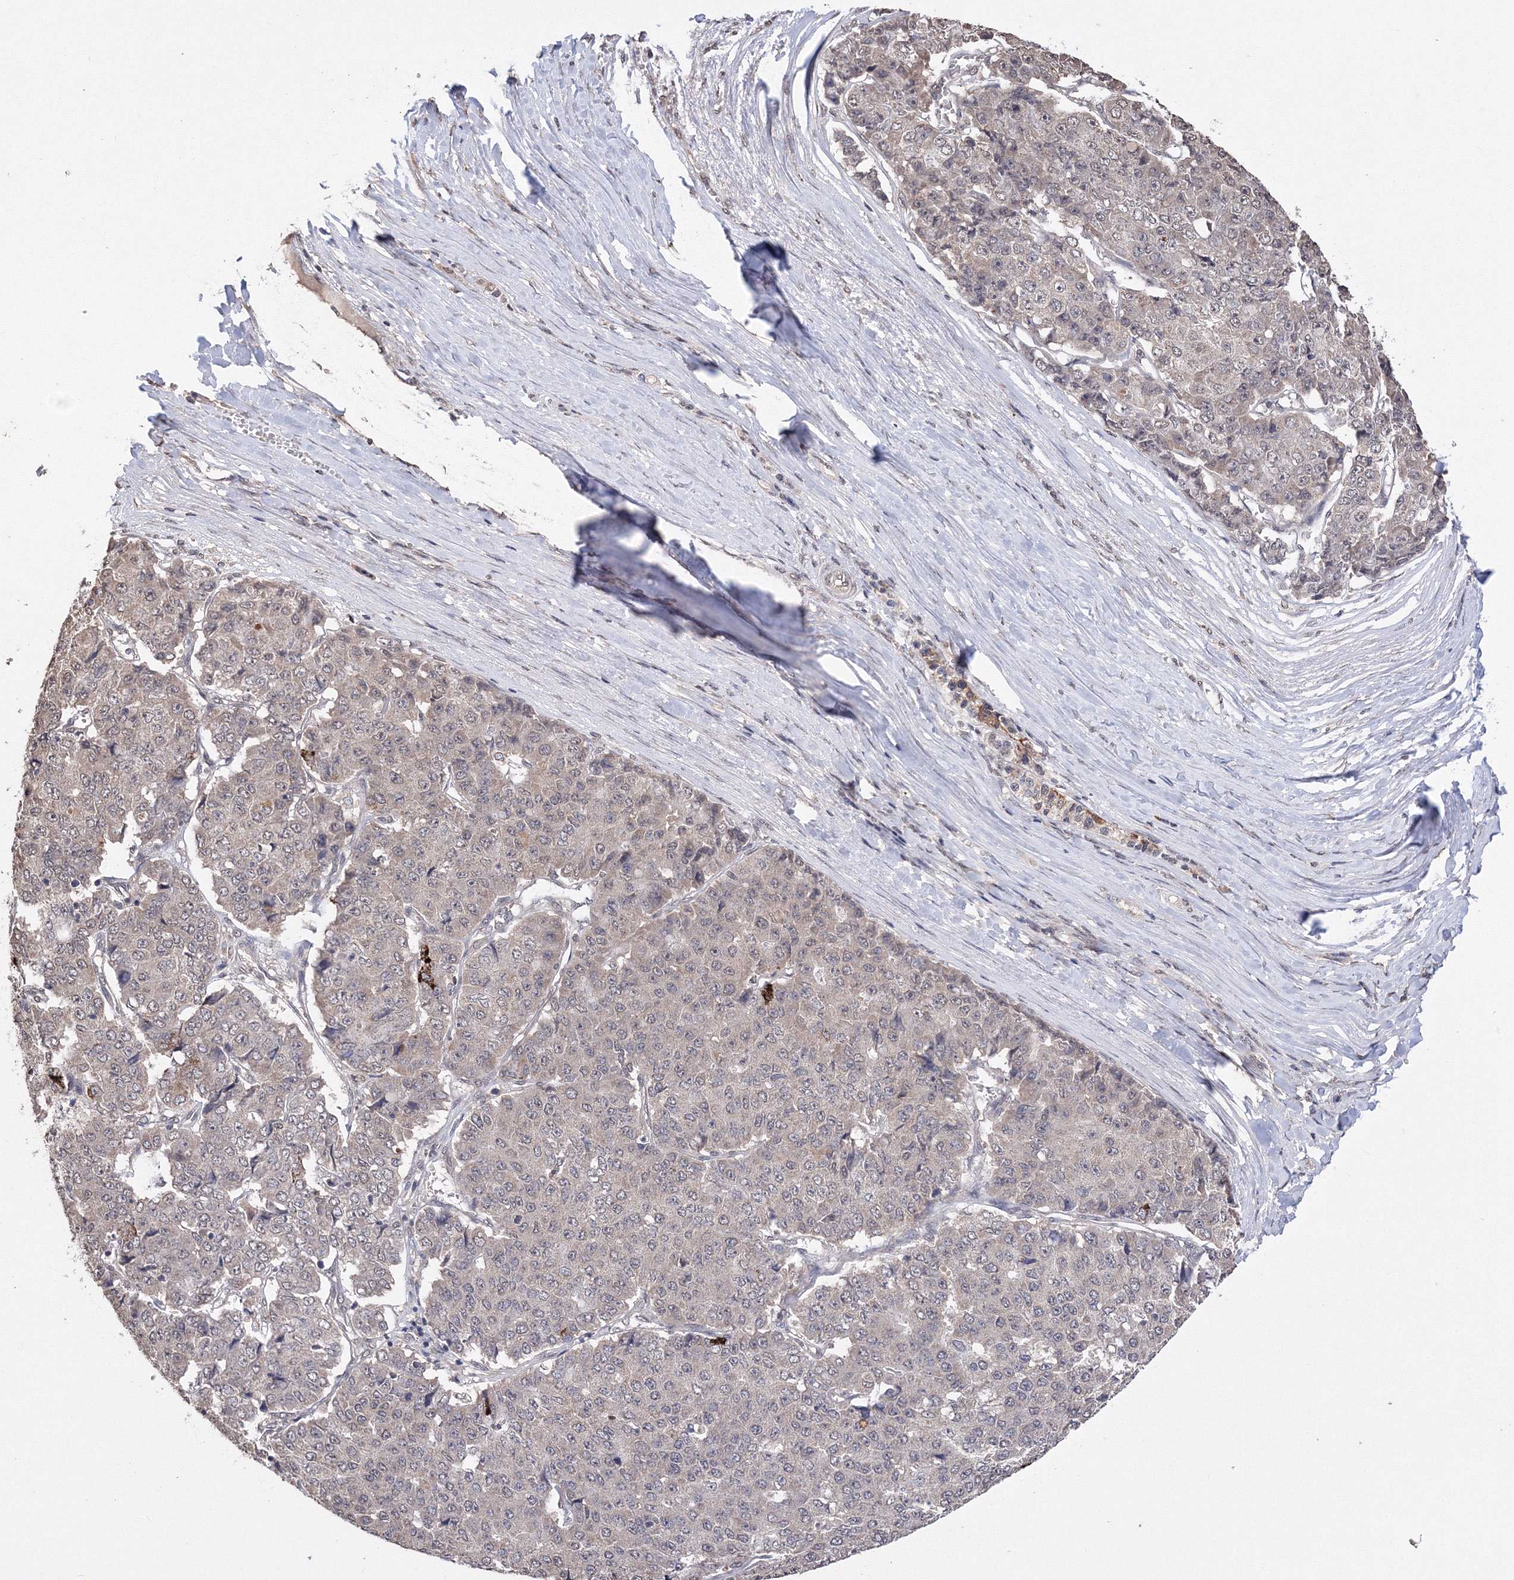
{"staining": {"intensity": "weak", "quantity": "<25%", "location": "nuclear"}, "tissue": "pancreatic cancer", "cell_type": "Tumor cells", "image_type": "cancer", "snomed": [{"axis": "morphology", "description": "Adenocarcinoma, NOS"}, {"axis": "topography", "description": "Pancreas"}], "caption": "Immunohistochemical staining of pancreatic adenocarcinoma exhibits no significant expression in tumor cells.", "gene": "GPN1", "patient": {"sex": "male", "age": 50}}